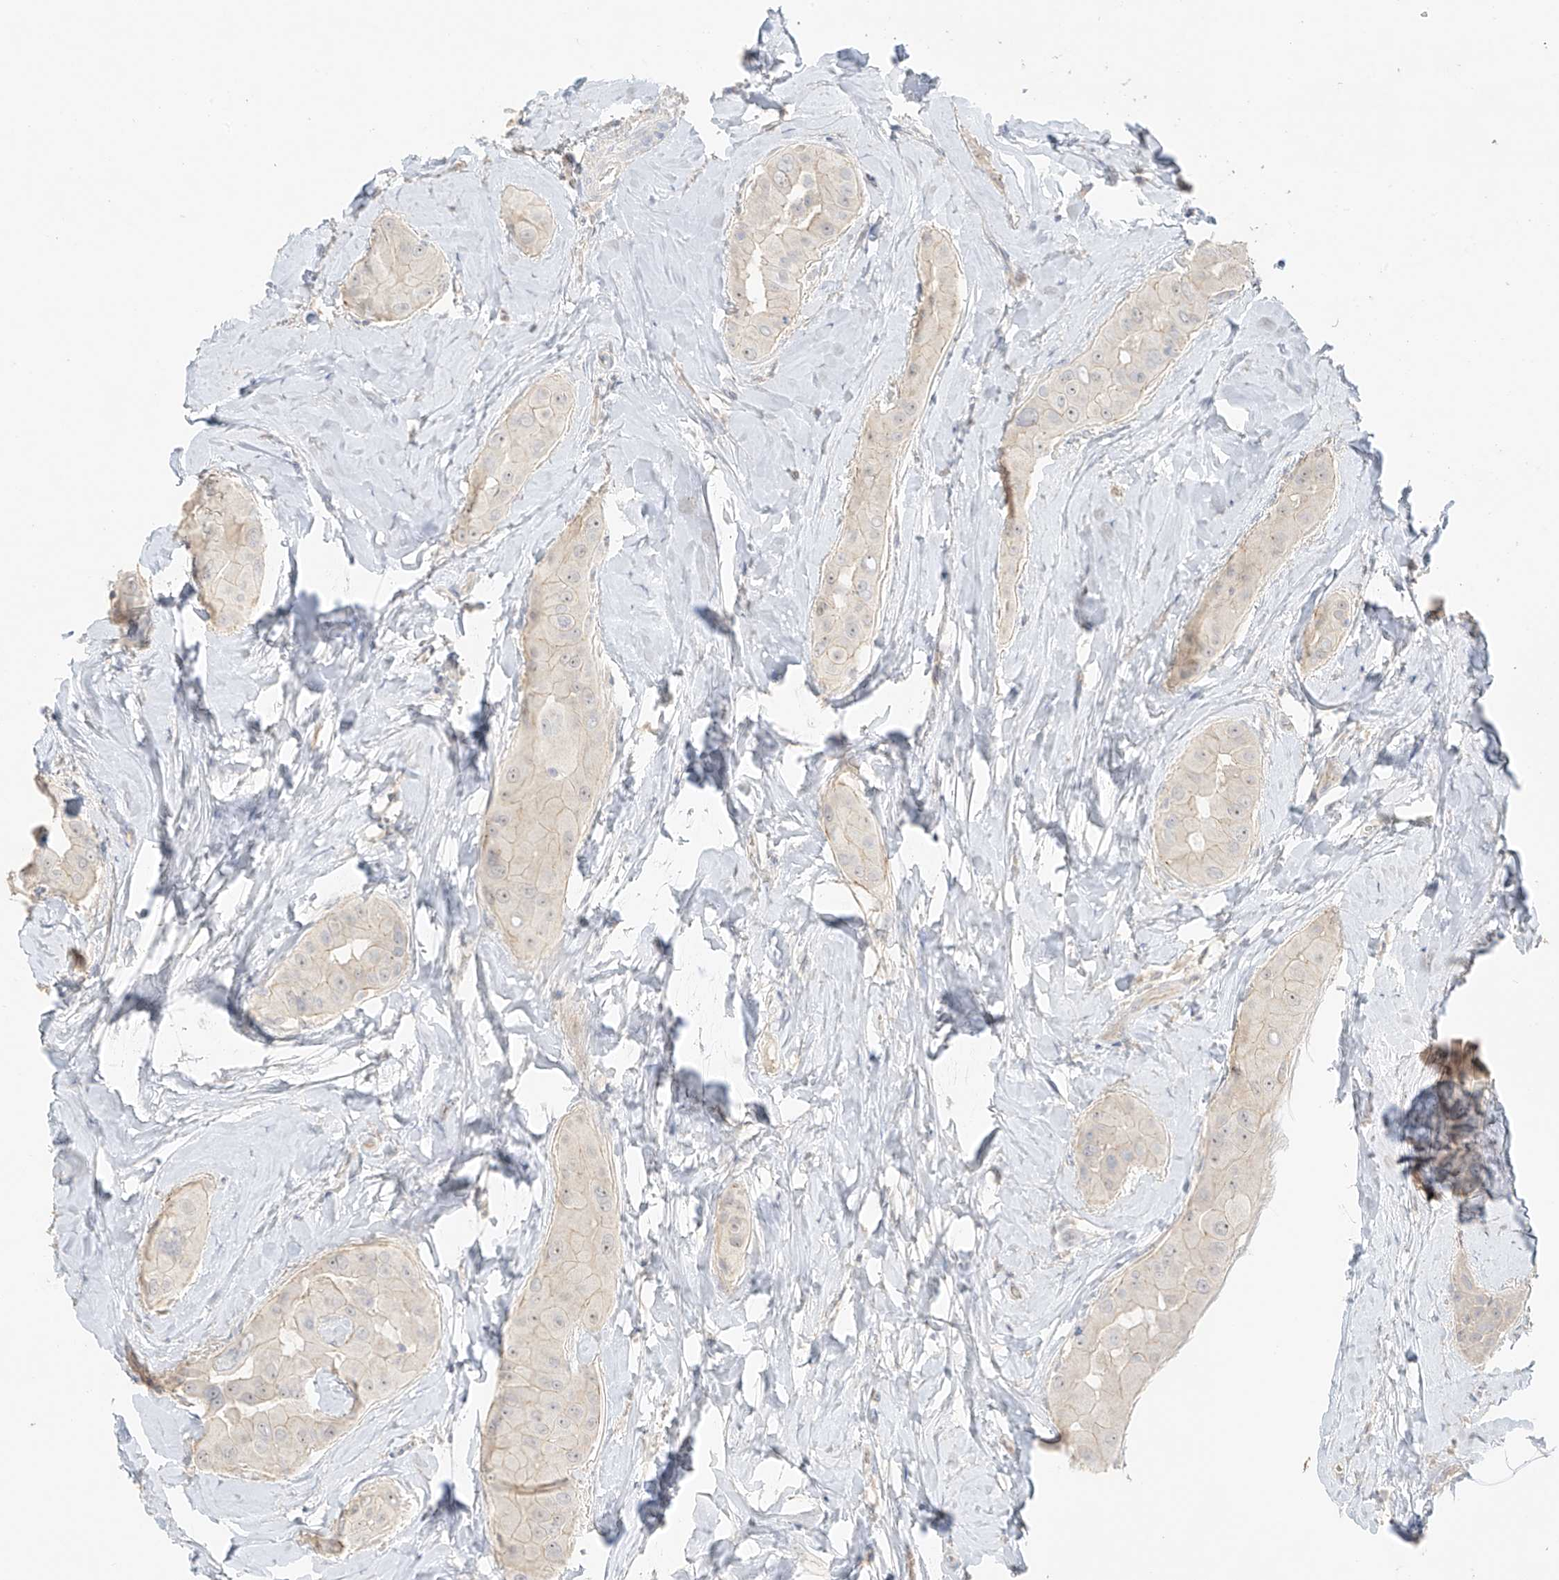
{"staining": {"intensity": "weak", "quantity": "25%-75%", "location": "cytoplasmic/membranous"}, "tissue": "thyroid cancer", "cell_type": "Tumor cells", "image_type": "cancer", "snomed": [{"axis": "morphology", "description": "Papillary adenocarcinoma, NOS"}, {"axis": "topography", "description": "Thyroid gland"}], "caption": "The micrograph exhibits immunohistochemical staining of papillary adenocarcinoma (thyroid). There is weak cytoplasmic/membranous expression is seen in approximately 25%-75% of tumor cells. The protein is shown in brown color, while the nuclei are stained blue.", "gene": "ZBTB41", "patient": {"sex": "male", "age": 33}}